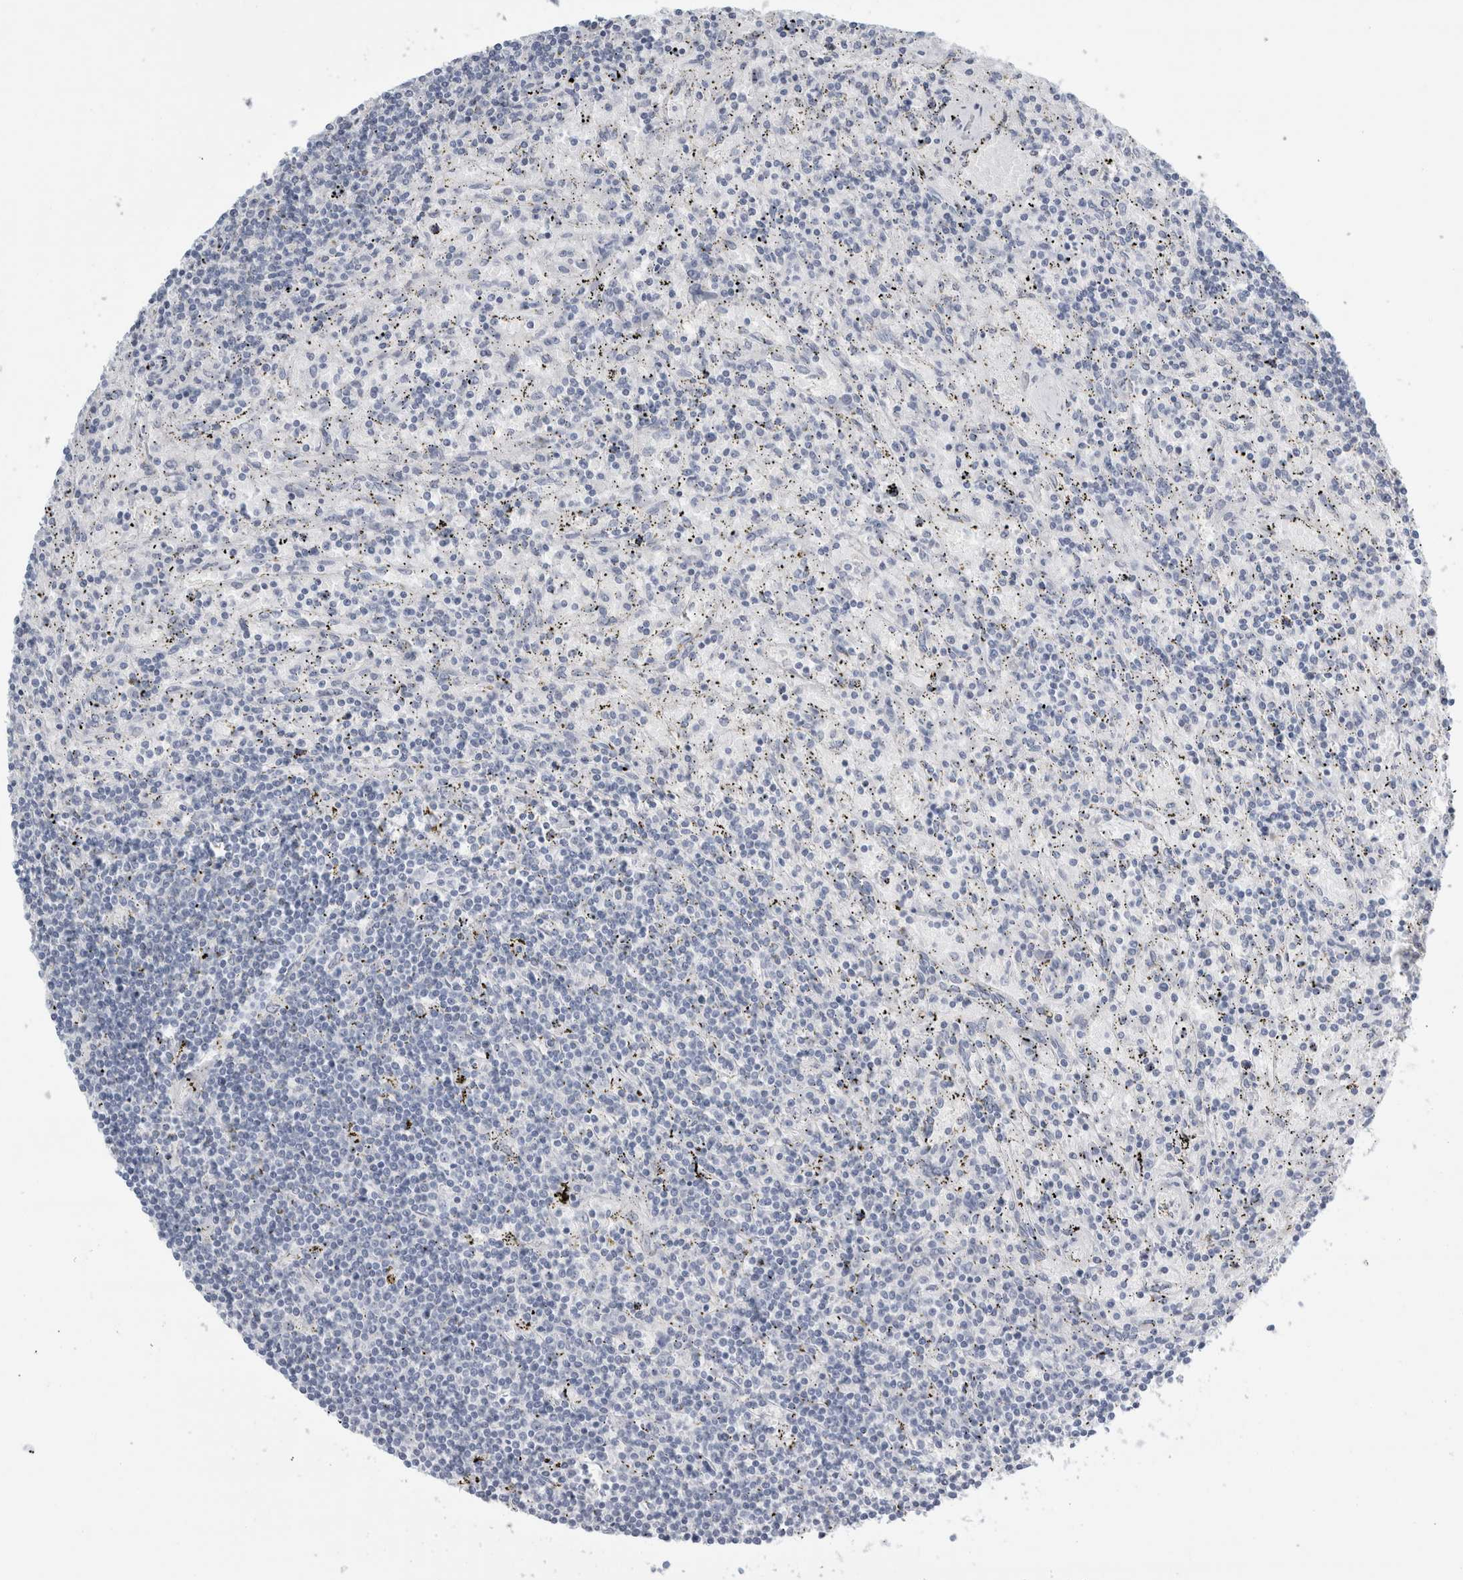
{"staining": {"intensity": "negative", "quantity": "none", "location": "none"}, "tissue": "lymphoma", "cell_type": "Tumor cells", "image_type": "cancer", "snomed": [{"axis": "morphology", "description": "Malignant lymphoma, non-Hodgkin's type, Low grade"}, {"axis": "topography", "description": "Spleen"}], "caption": "High power microscopy histopathology image of an IHC micrograph of malignant lymphoma, non-Hodgkin's type (low-grade), revealing no significant positivity in tumor cells.", "gene": "RPH3AL", "patient": {"sex": "male", "age": 76}}